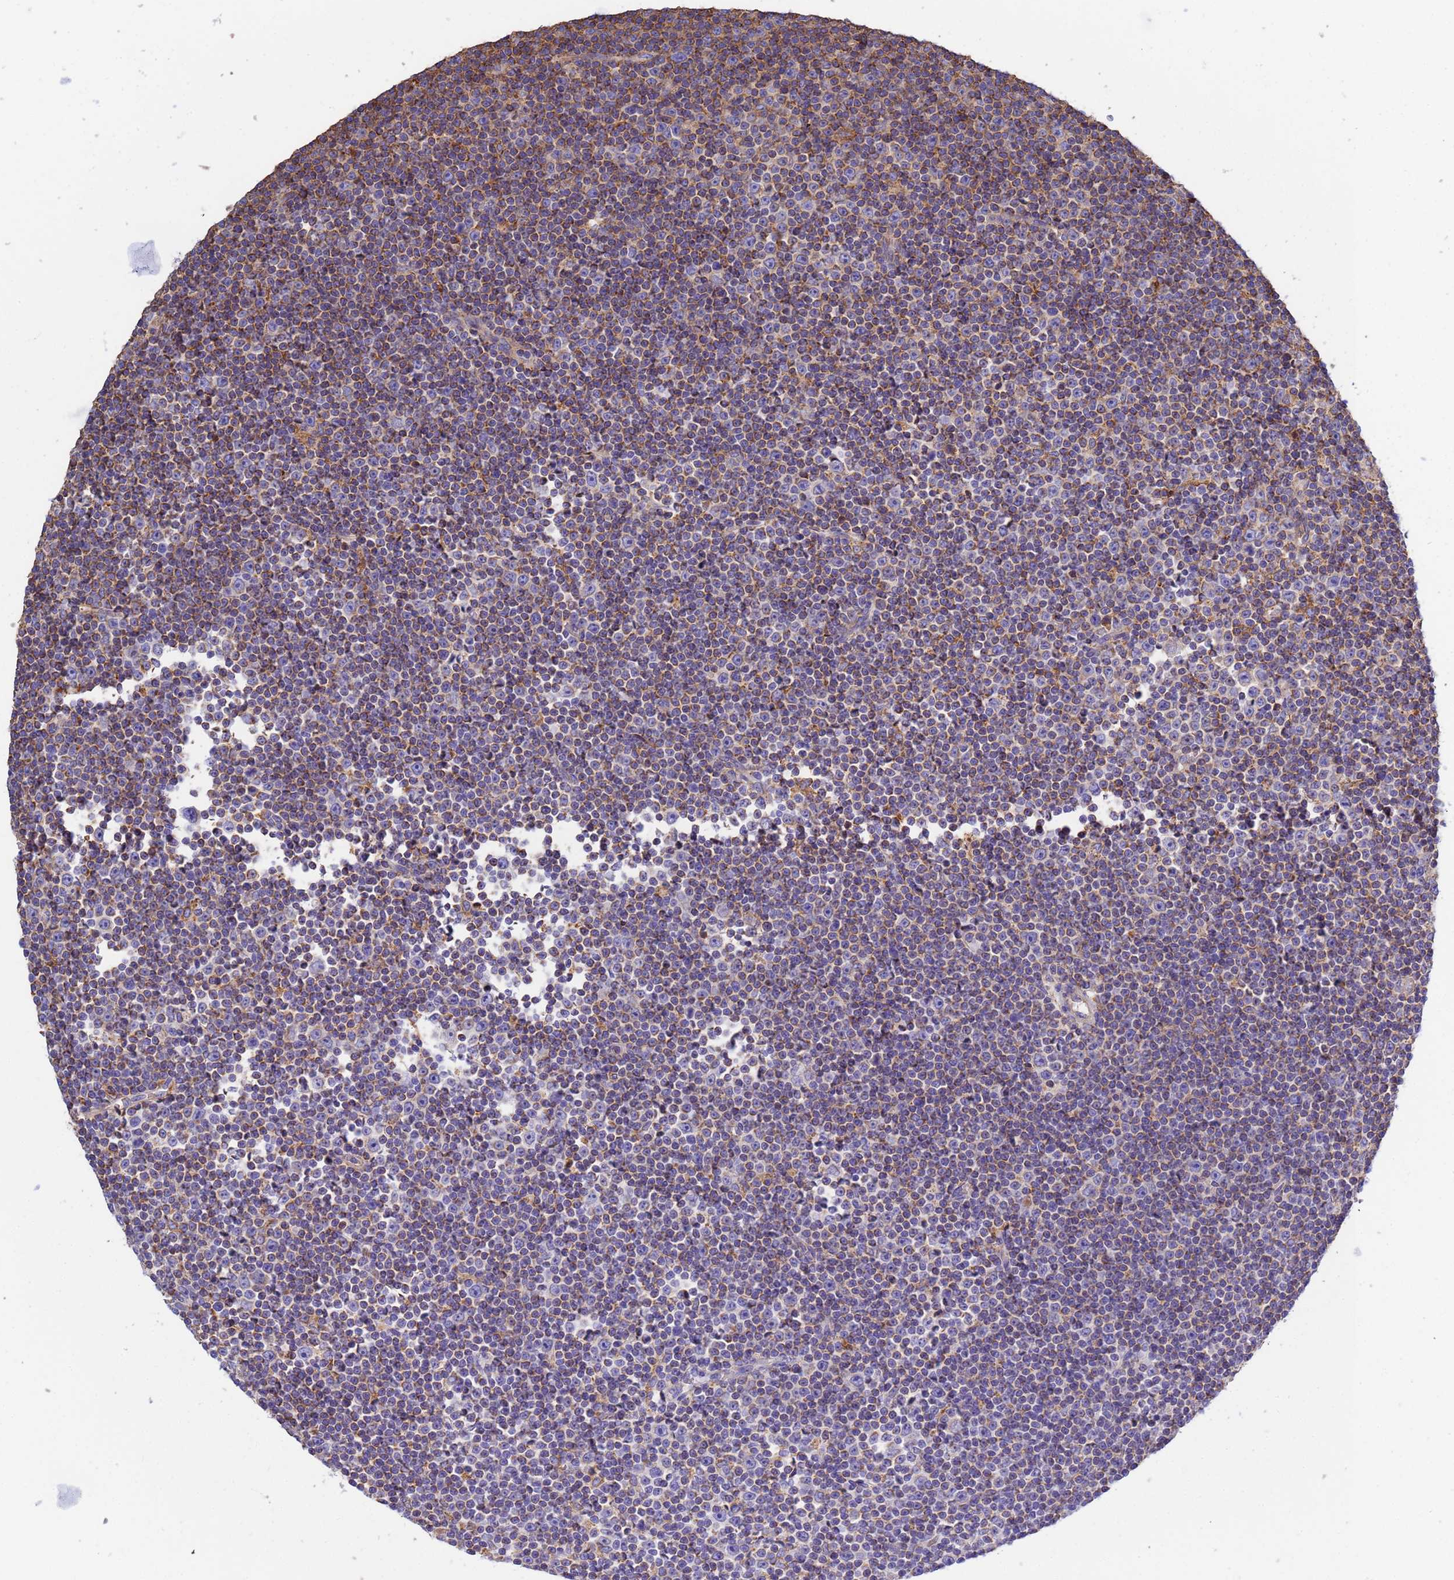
{"staining": {"intensity": "weak", "quantity": "25%-75%", "location": "cytoplasmic/membranous"}, "tissue": "lymphoma", "cell_type": "Tumor cells", "image_type": "cancer", "snomed": [{"axis": "morphology", "description": "Malignant lymphoma, non-Hodgkin's type, Low grade"}, {"axis": "topography", "description": "Lymph node"}], "caption": "There is low levels of weak cytoplasmic/membranous positivity in tumor cells of malignant lymphoma, non-Hodgkin's type (low-grade), as demonstrated by immunohistochemical staining (brown color).", "gene": "GLUD1", "patient": {"sex": "female", "age": 67}}